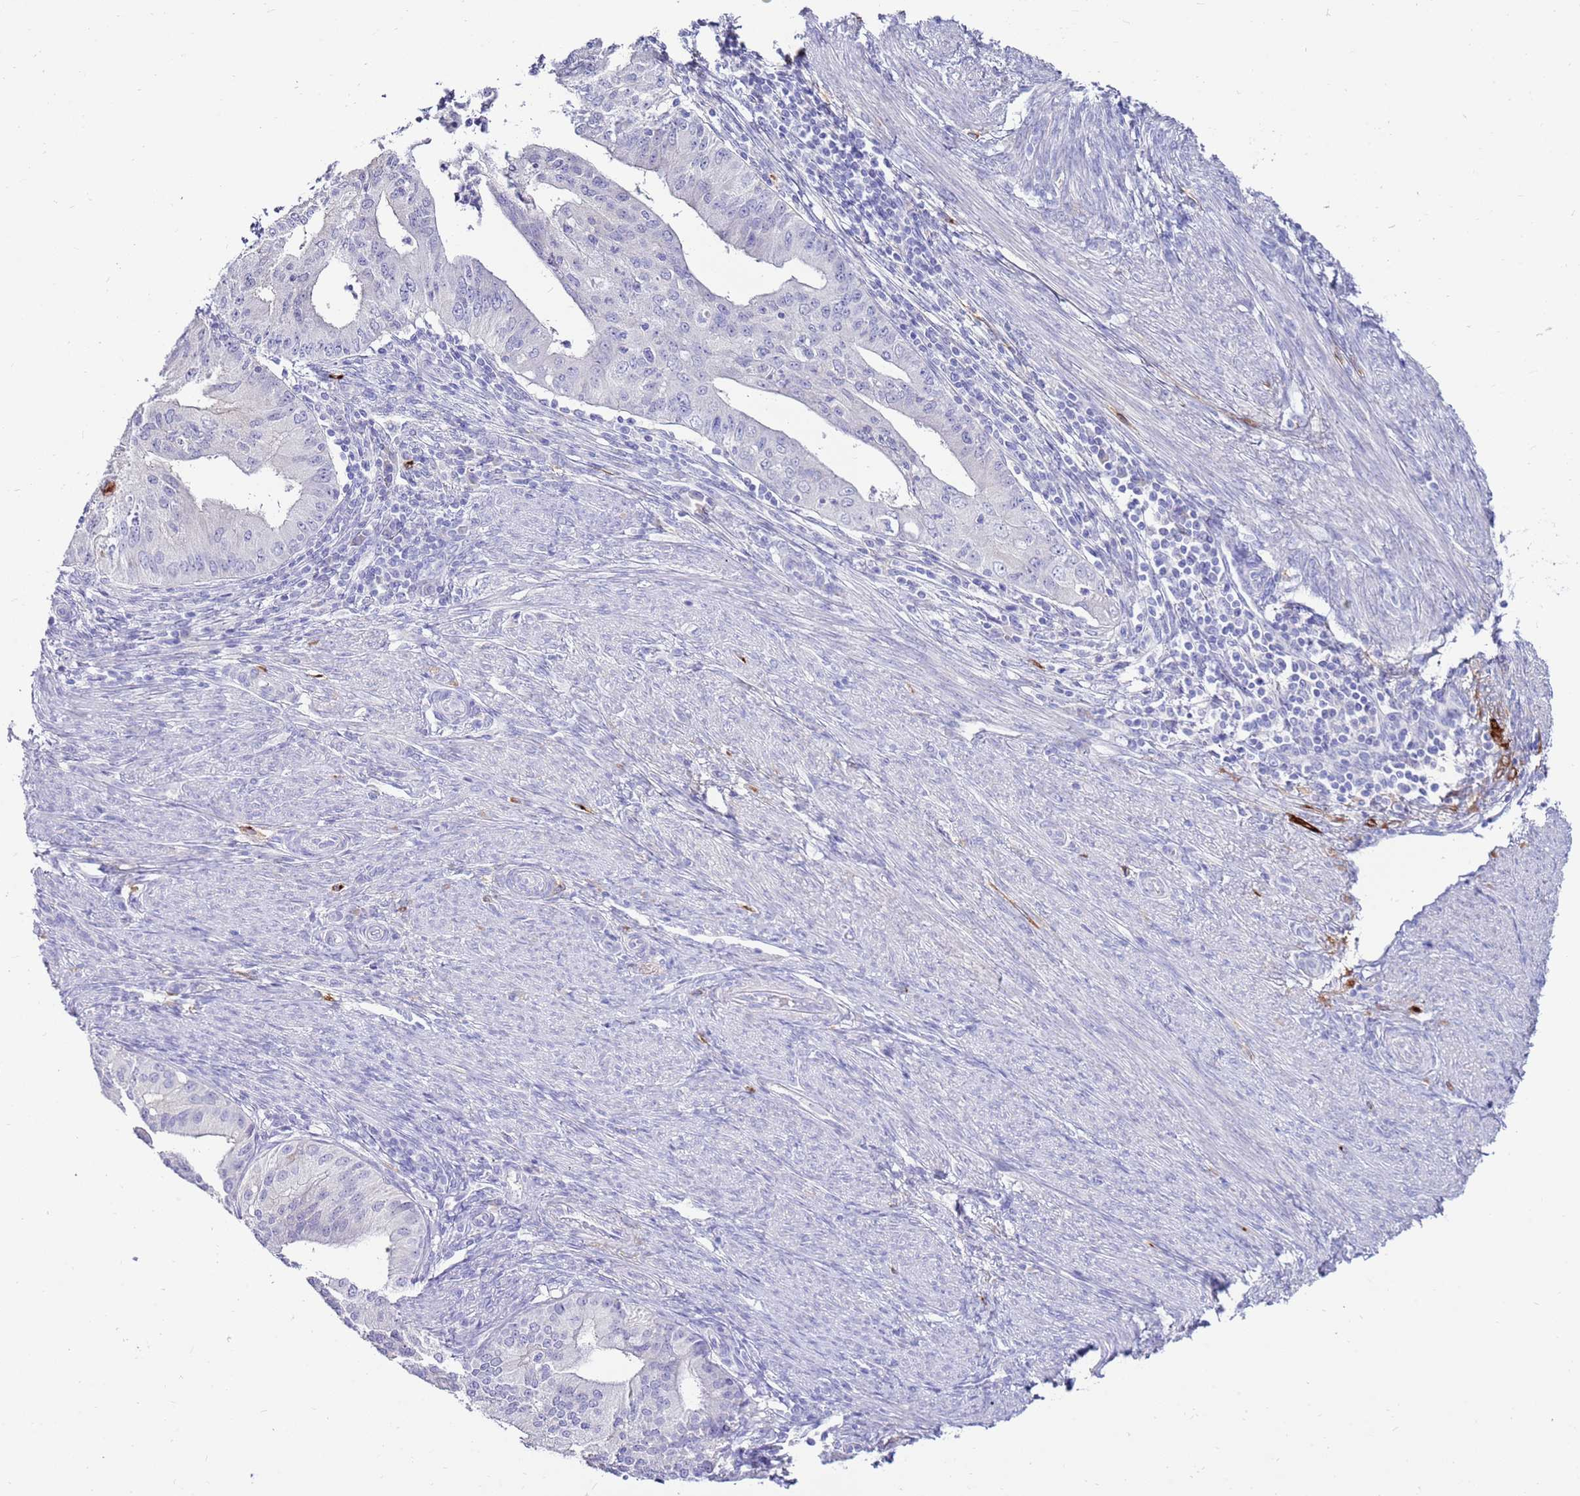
{"staining": {"intensity": "negative", "quantity": "none", "location": "none"}, "tissue": "endometrial cancer", "cell_type": "Tumor cells", "image_type": "cancer", "snomed": [{"axis": "morphology", "description": "Adenocarcinoma, NOS"}, {"axis": "topography", "description": "Endometrium"}], "caption": "Immunohistochemical staining of human adenocarcinoma (endometrial) demonstrates no significant staining in tumor cells. Brightfield microscopy of immunohistochemistry (IHC) stained with DAB (3,3'-diaminobenzidine) (brown) and hematoxylin (blue), captured at high magnification.", "gene": "EVPLL", "patient": {"sex": "female", "age": 50}}